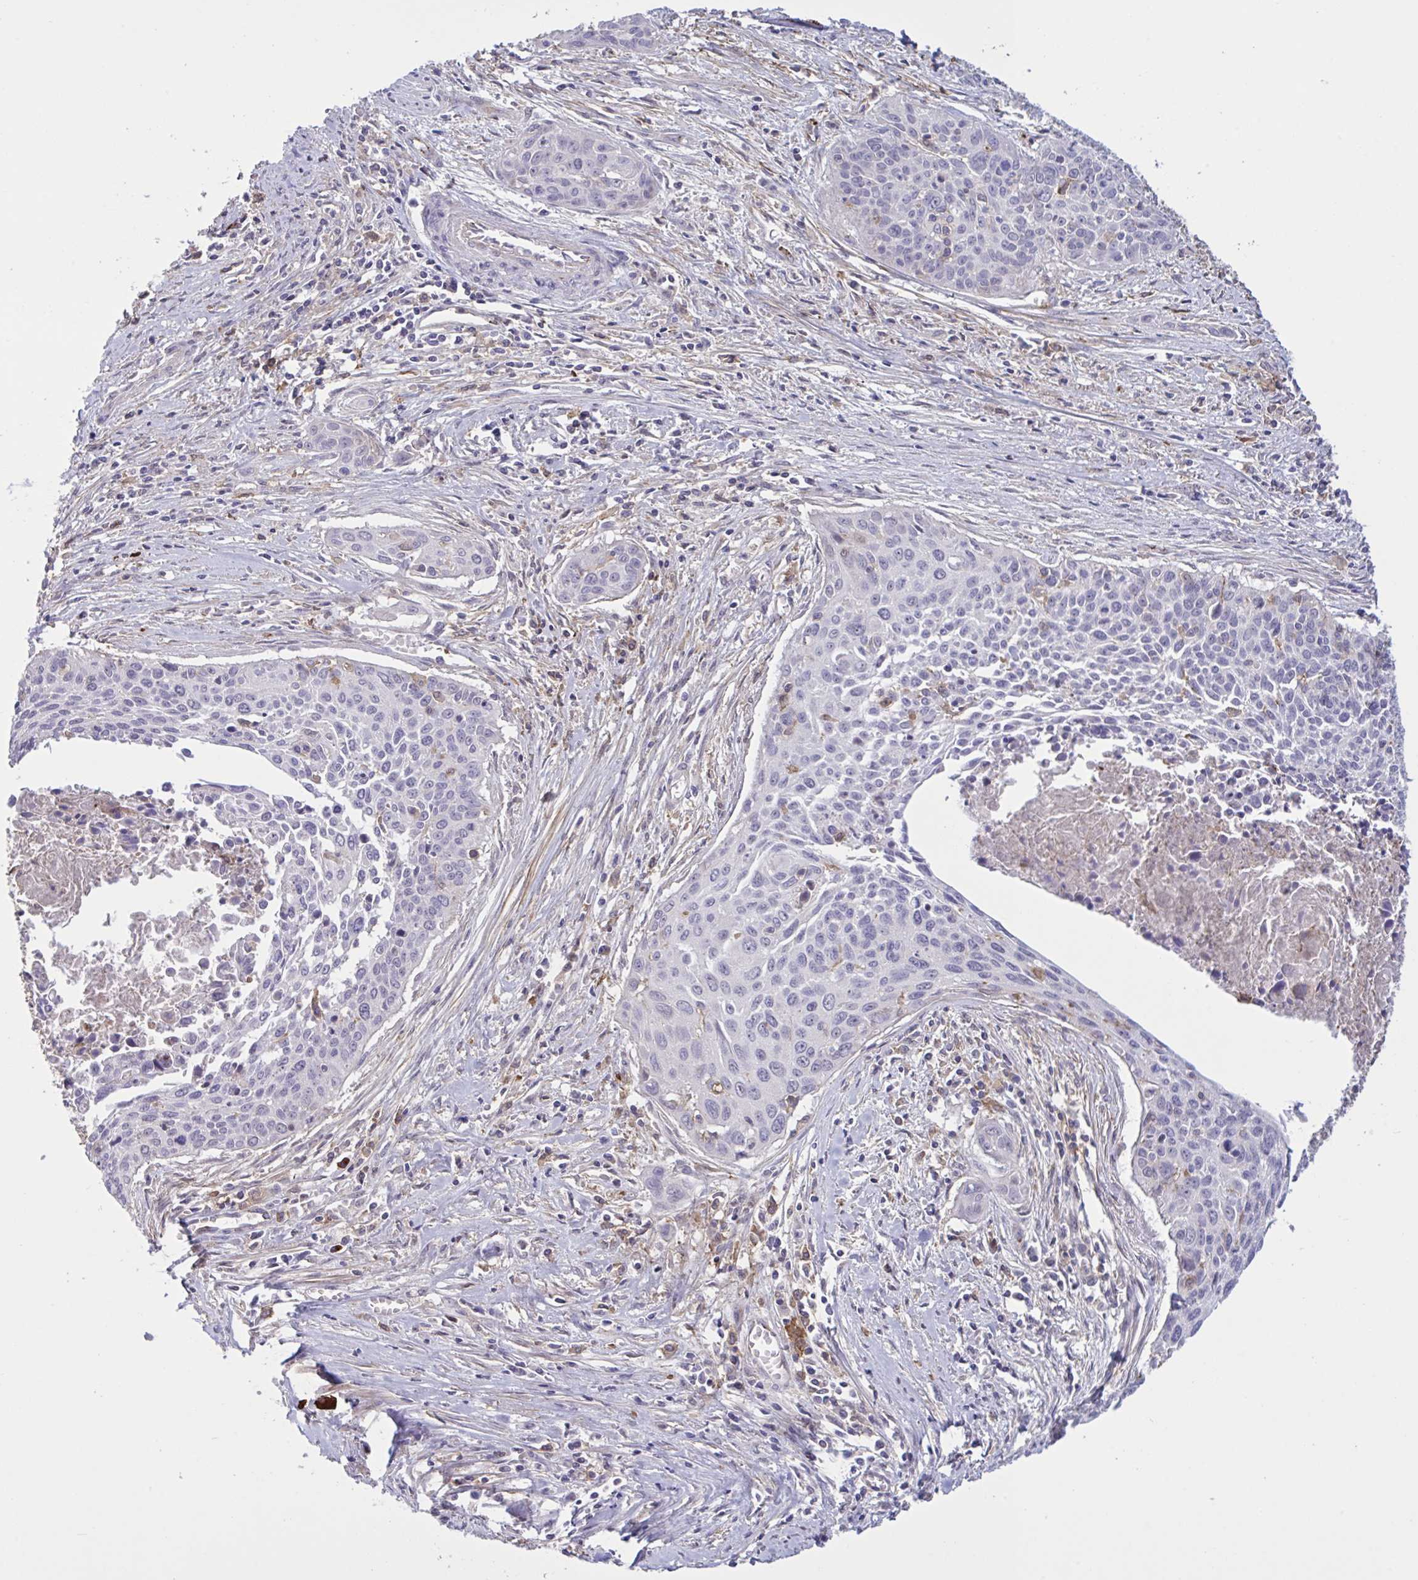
{"staining": {"intensity": "negative", "quantity": "none", "location": "none"}, "tissue": "cervical cancer", "cell_type": "Tumor cells", "image_type": "cancer", "snomed": [{"axis": "morphology", "description": "Squamous cell carcinoma, NOS"}, {"axis": "topography", "description": "Cervix"}], "caption": "Tumor cells are negative for protein expression in human squamous cell carcinoma (cervical).", "gene": "CD101", "patient": {"sex": "female", "age": 55}}